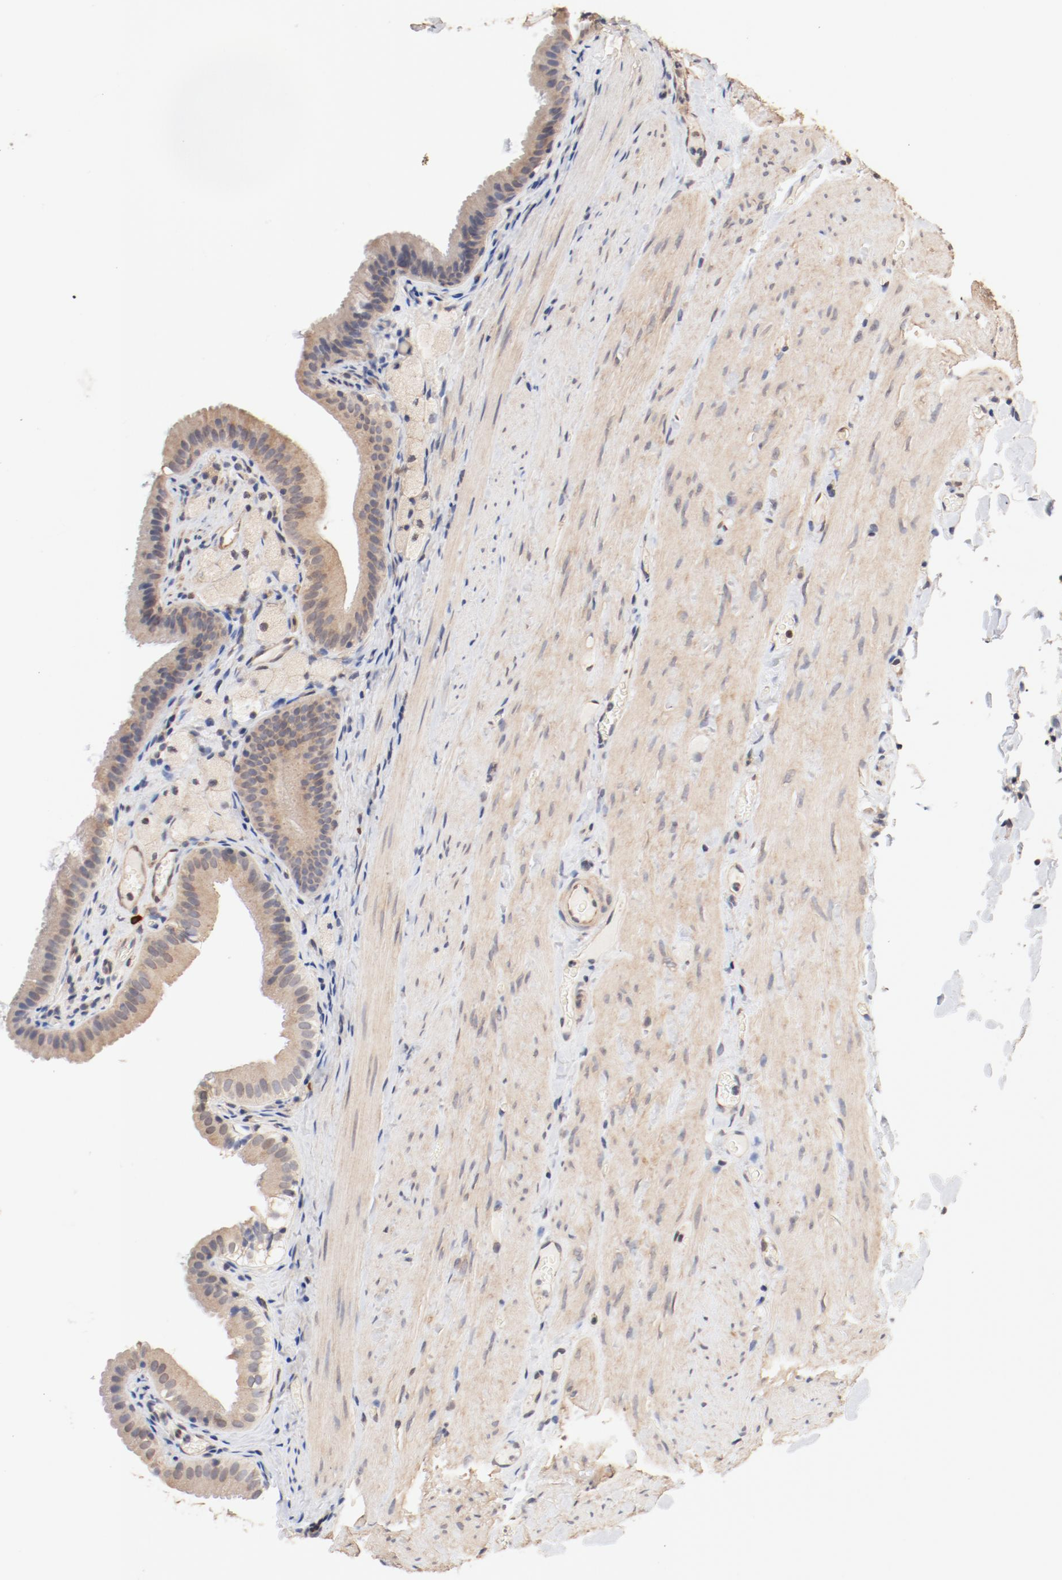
{"staining": {"intensity": "weak", "quantity": ">75%", "location": "cytoplasmic/membranous"}, "tissue": "gallbladder", "cell_type": "Glandular cells", "image_type": "normal", "snomed": [{"axis": "morphology", "description": "Normal tissue, NOS"}, {"axis": "topography", "description": "Gallbladder"}], "caption": "A high-resolution histopathology image shows immunohistochemistry staining of normal gallbladder, which reveals weak cytoplasmic/membranous staining in approximately >75% of glandular cells. The staining was performed using DAB, with brown indicating positive protein expression. Nuclei are stained blue with hematoxylin.", "gene": "UBE2J1", "patient": {"sex": "female", "age": 24}}